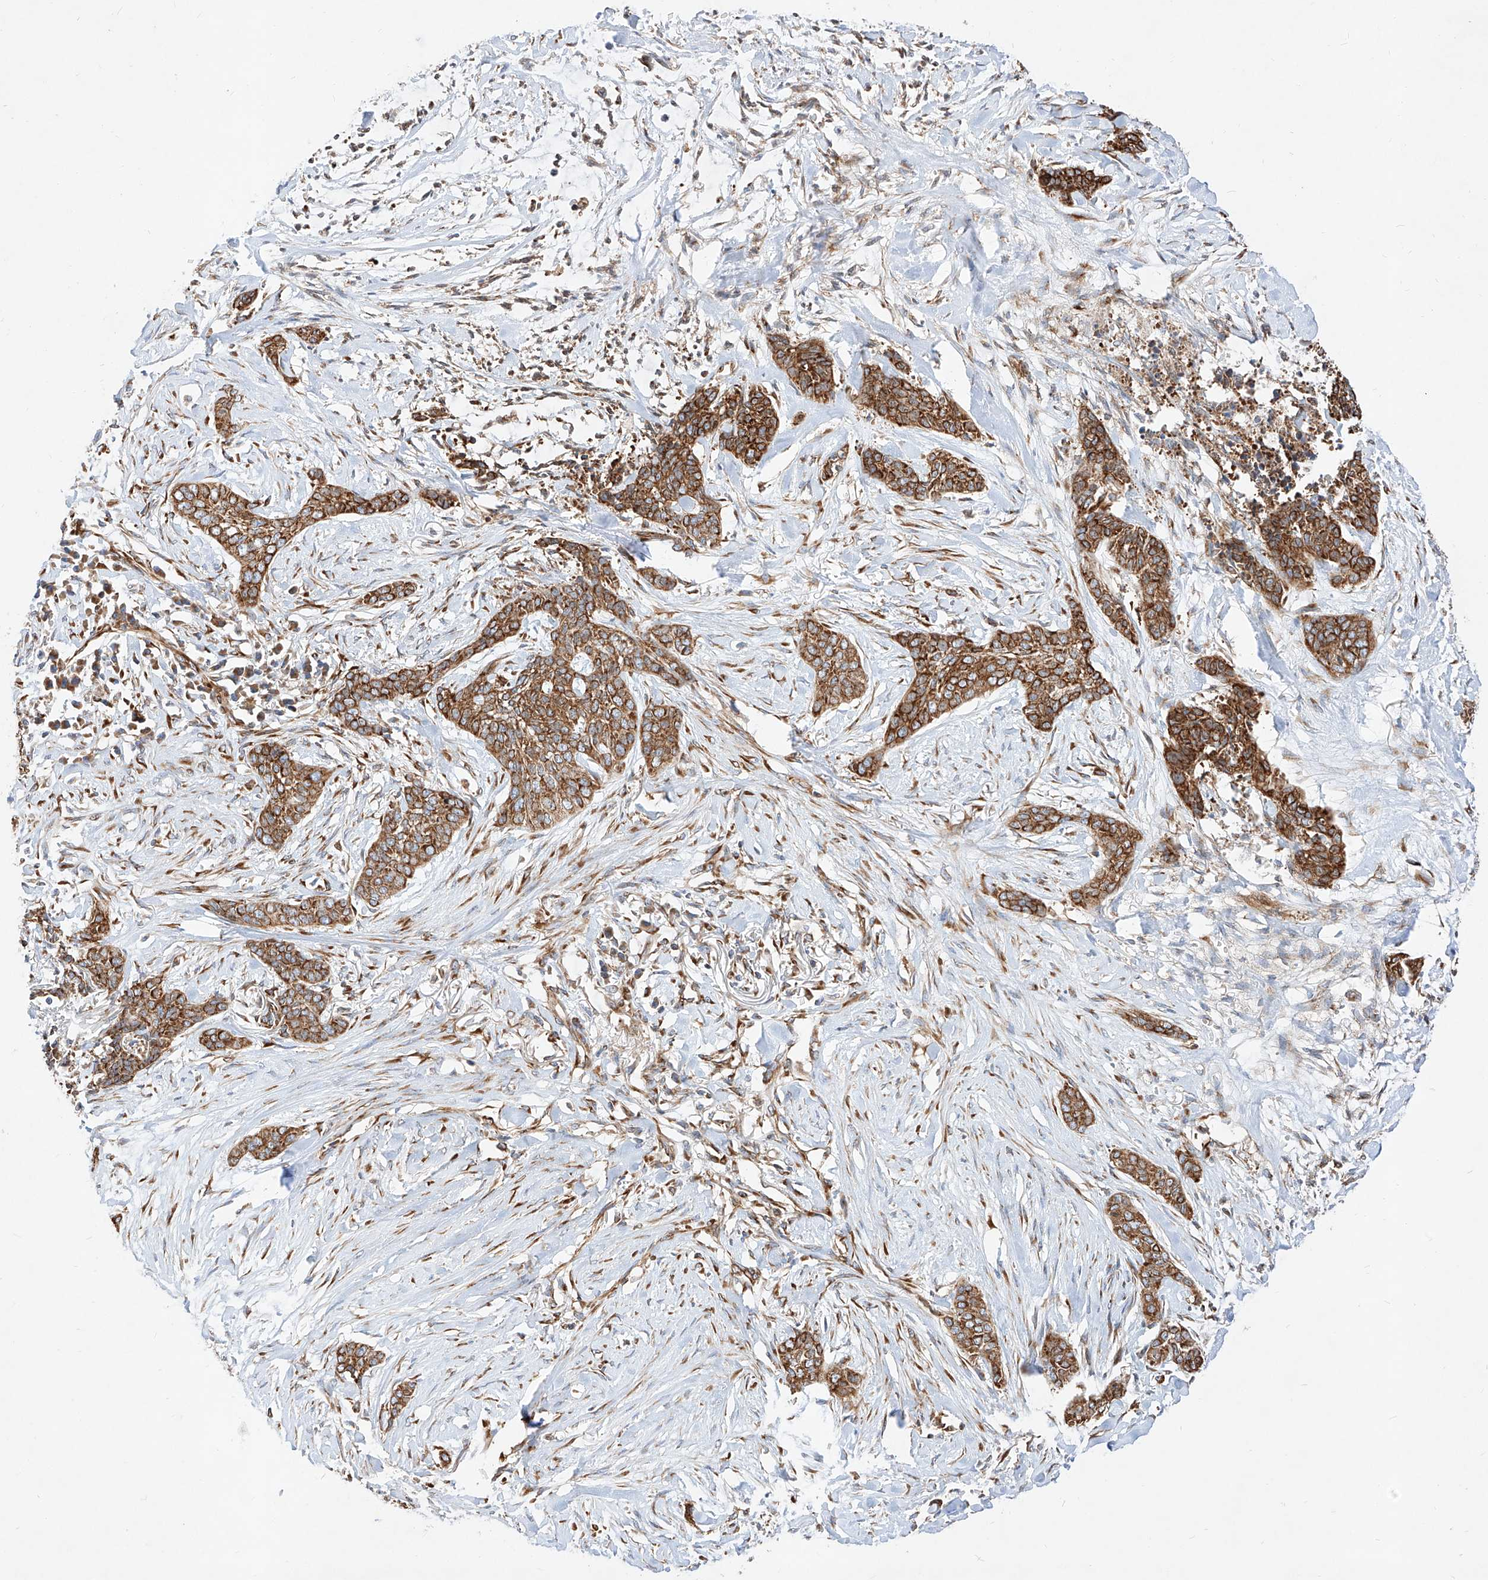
{"staining": {"intensity": "strong", "quantity": ">75%", "location": "cytoplasmic/membranous"}, "tissue": "skin cancer", "cell_type": "Tumor cells", "image_type": "cancer", "snomed": [{"axis": "morphology", "description": "Basal cell carcinoma"}, {"axis": "topography", "description": "Skin"}], "caption": "Immunohistochemical staining of skin cancer exhibits high levels of strong cytoplasmic/membranous staining in approximately >75% of tumor cells.", "gene": "CSGALNACT2", "patient": {"sex": "female", "age": 64}}